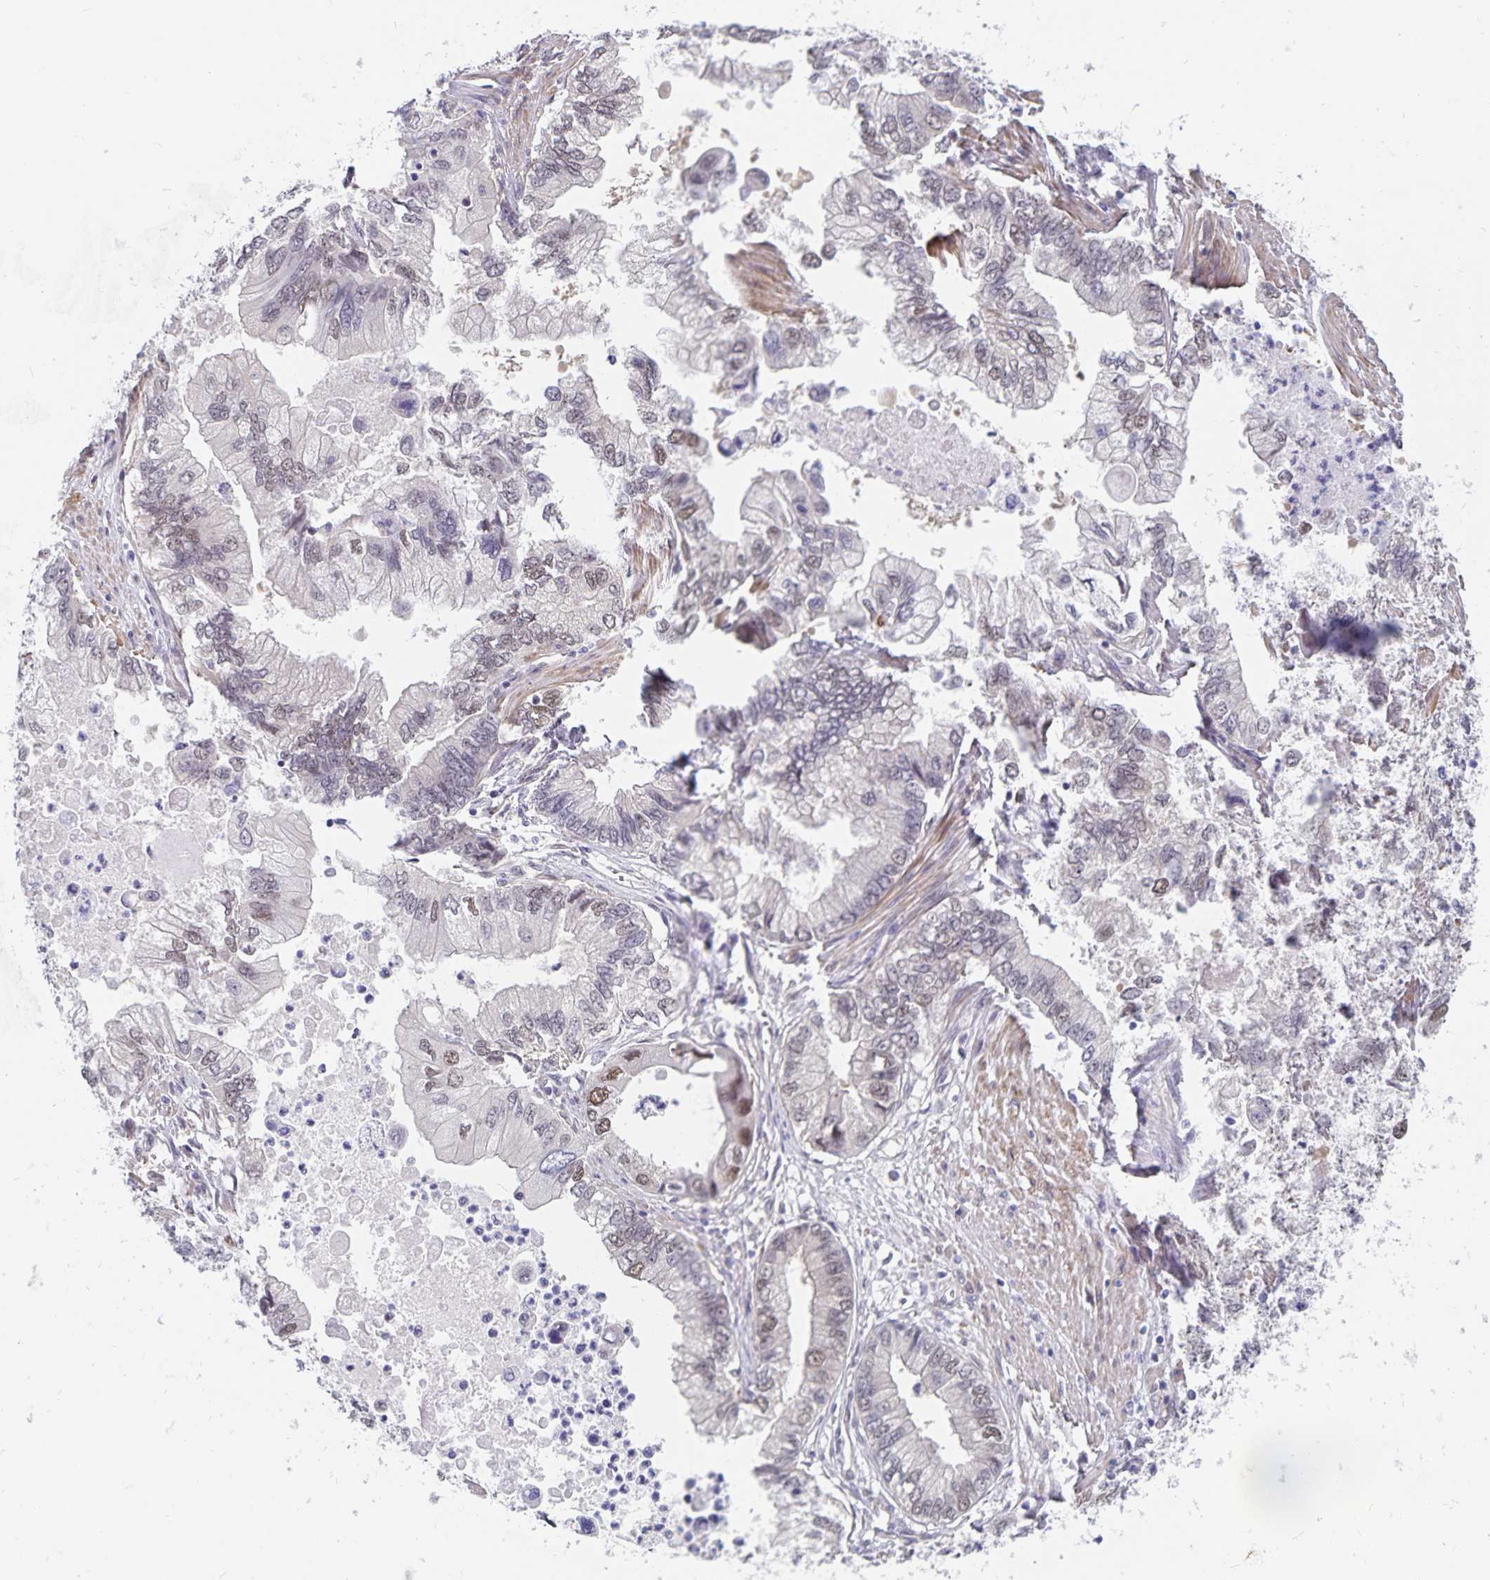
{"staining": {"intensity": "moderate", "quantity": "<25%", "location": "nuclear"}, "tissue": "stomach cancer", "cell_type": "Tumor cells", "image_type": "cancer", "snomed": [{"axis": "morphology", "description": "Adenocarcinoma, NOS"}, {"axis": "topography", "description": "Pancreas"}, {"axis": "topography", "description": "Stomach, upper"}], "caption": "Protein expression analysis of human stomach adenocarcinoma reveals moderate nuclear staining in approximately <25% of tumor cells.", "gene": "BAG6", "patient": {"sex": "male", "age": 77}}